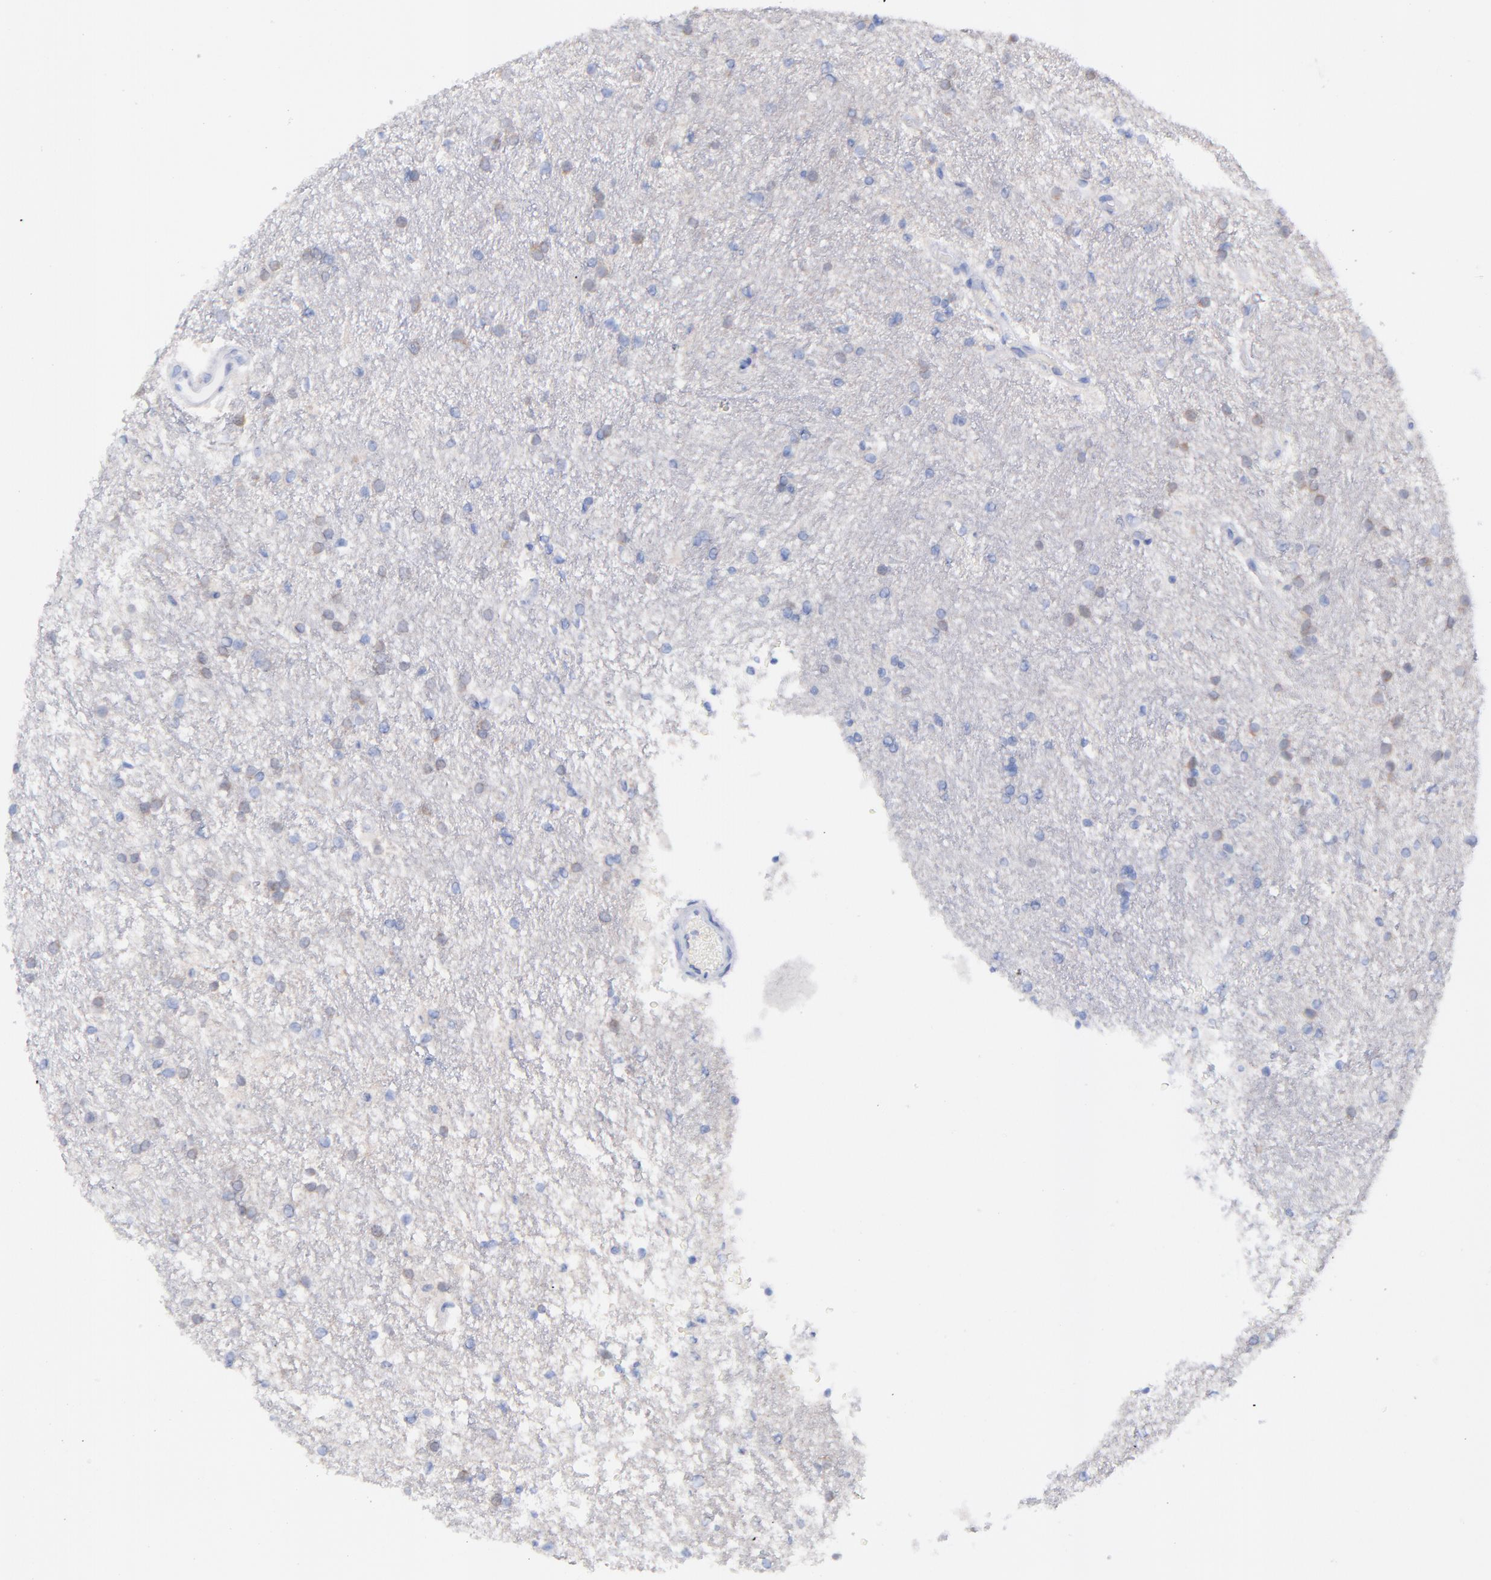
{"staining": {"intensity": "weak", "quantity": "25%-75%", "location": "cytoplasmic/membranous"}, "tissue": "glioma", "cell_type": "Tumor cells", "image_type": "cancer", "snomed": [{"axis": "morphology", "description": "Glioma, malignant, High grade"}, {"axis": "topography", "description": "Brain"}], "caption": "Malignant glioma (high-grade) stained with immunohistochemistry reveals weak cytoplasmic/membranous expression in about 25%-75% of tumor cells.", "gene": "CFAP57", "patient": {"sex": "female", "age": 50}}